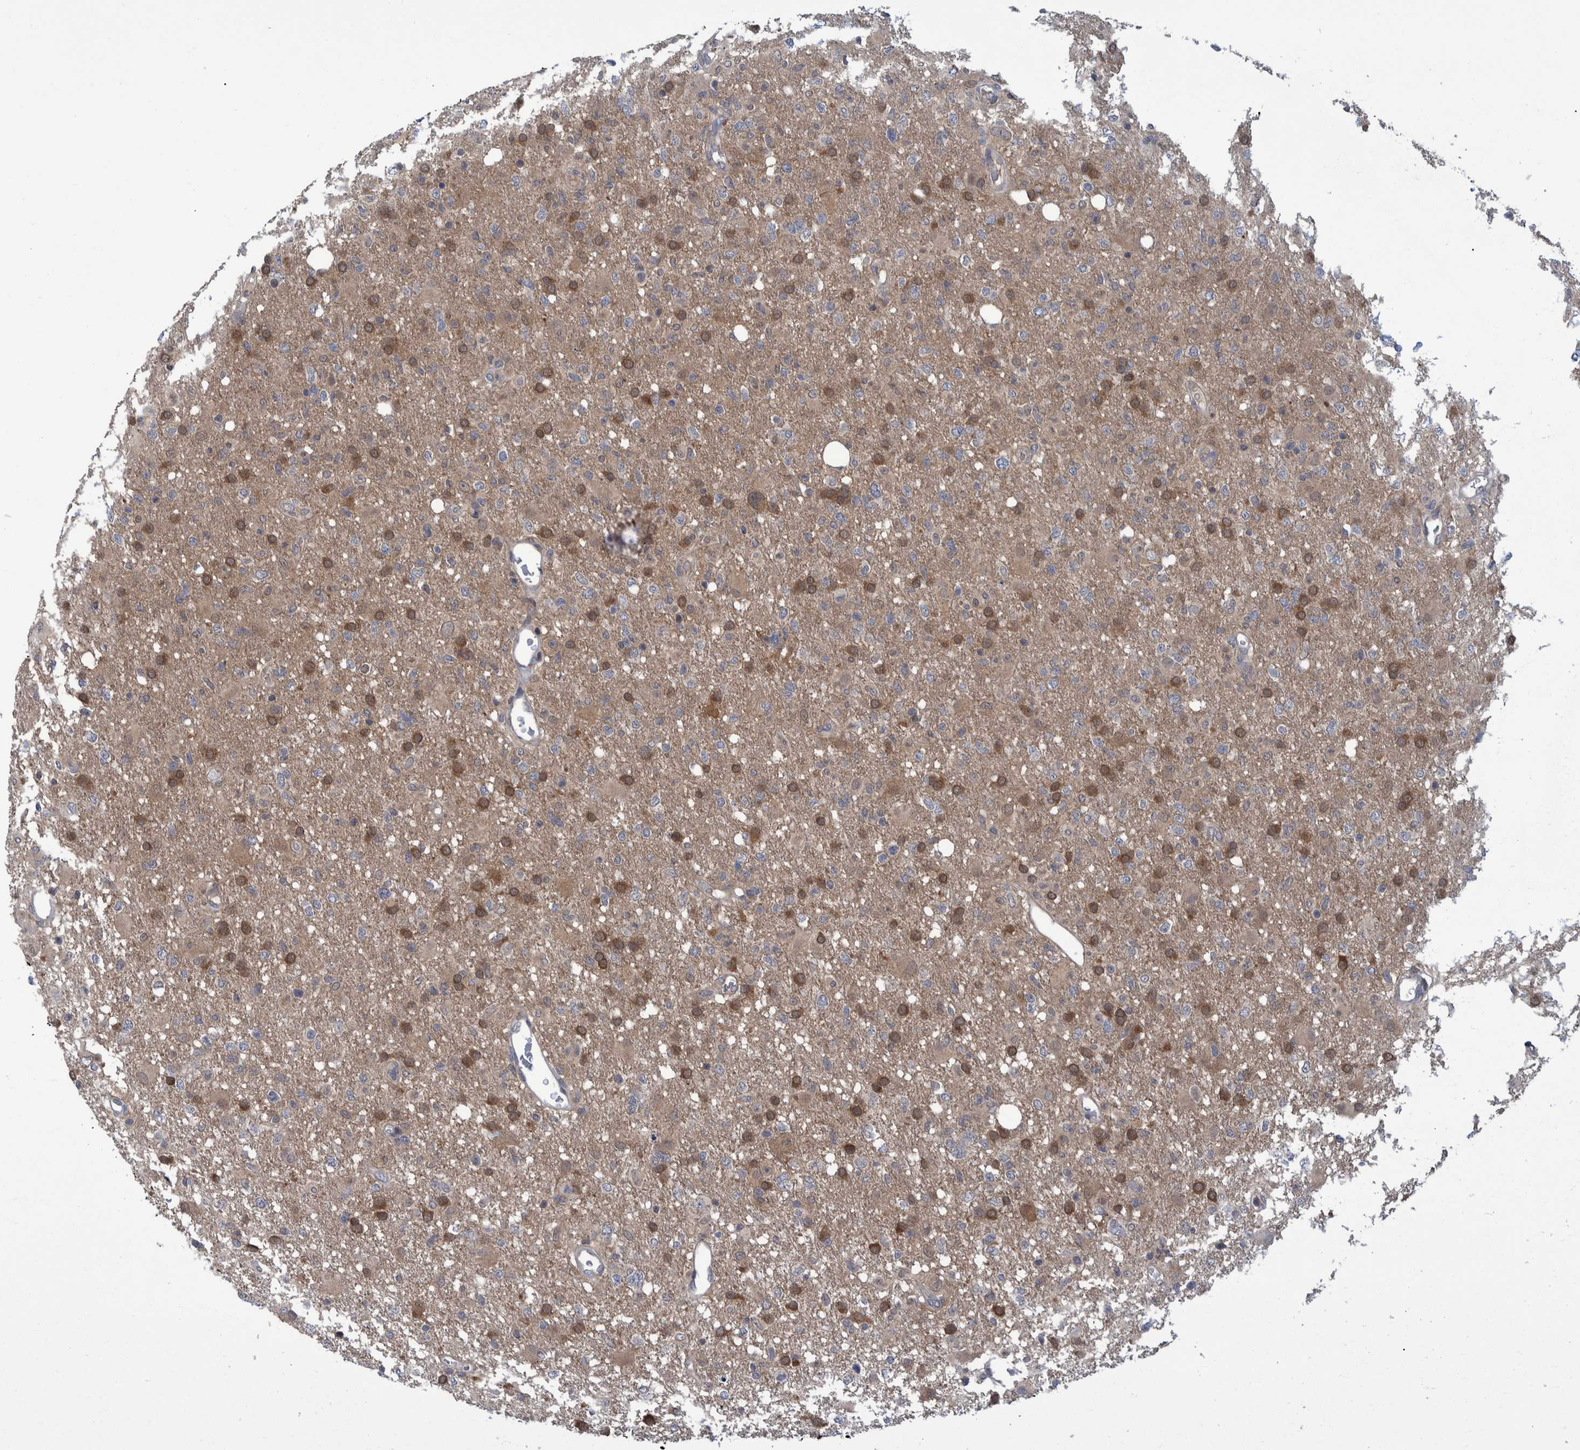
{"staining": {"intensity": "moderate", "quantity": "25%-75%", "location": "cytoplasmic/membranous"}, "tissue": "glioma", "cell_type": "Tumor cells", "image_type": "cancer", "snomed": [{"axis": "morphology", "description": "Glioma, malignant, High grade"}, {"axis": "topography", "description": "Brain"}], "caption": "Immunohistochemical staining of glioma shows medium levels of moderate cytoplasmic/membranous protein positivity in about 25%-75% of tumor cells.", "gene": "PCYT2", "patient": {"sex": "female", "age": 57}}